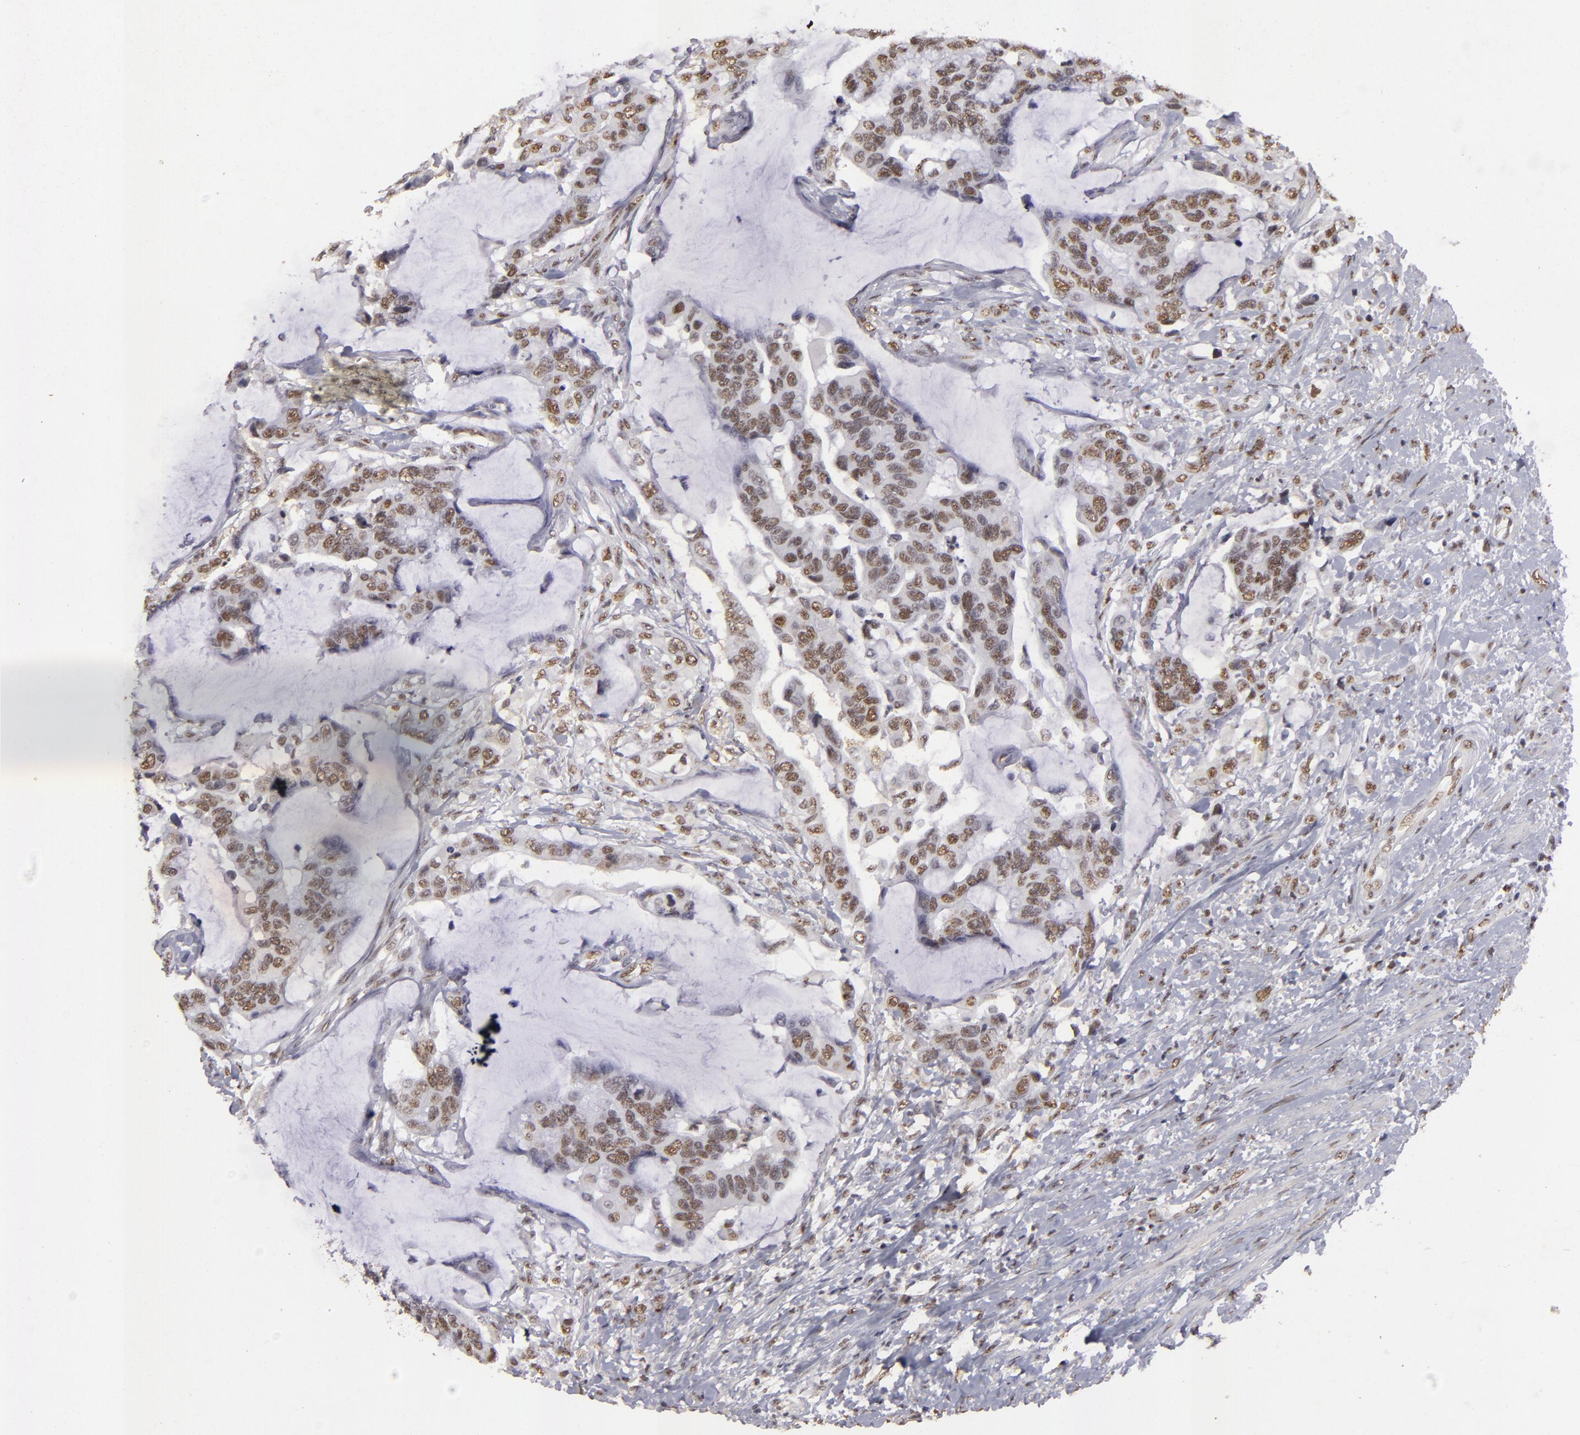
{"staining": {"intensity": "weak", "quantity": ">75%", "location": "nuclear"}, "tissue": "colorectal cancer", "cell_type": "Tumor cells", "image_type": "cancer", "snomed": [{"axis": "morphology", "description": "Adenocarcinoma, NOS"}, {"axis": "topography", "description": "Rectum"}], "caption": "The image reveals staining of adenocarcinoma (colorectal), revealing weak nuclear protein positivity (brown color) within tumor cells.", "gene": "CBX3", "patient": {"sex": "female", "age": 59}}